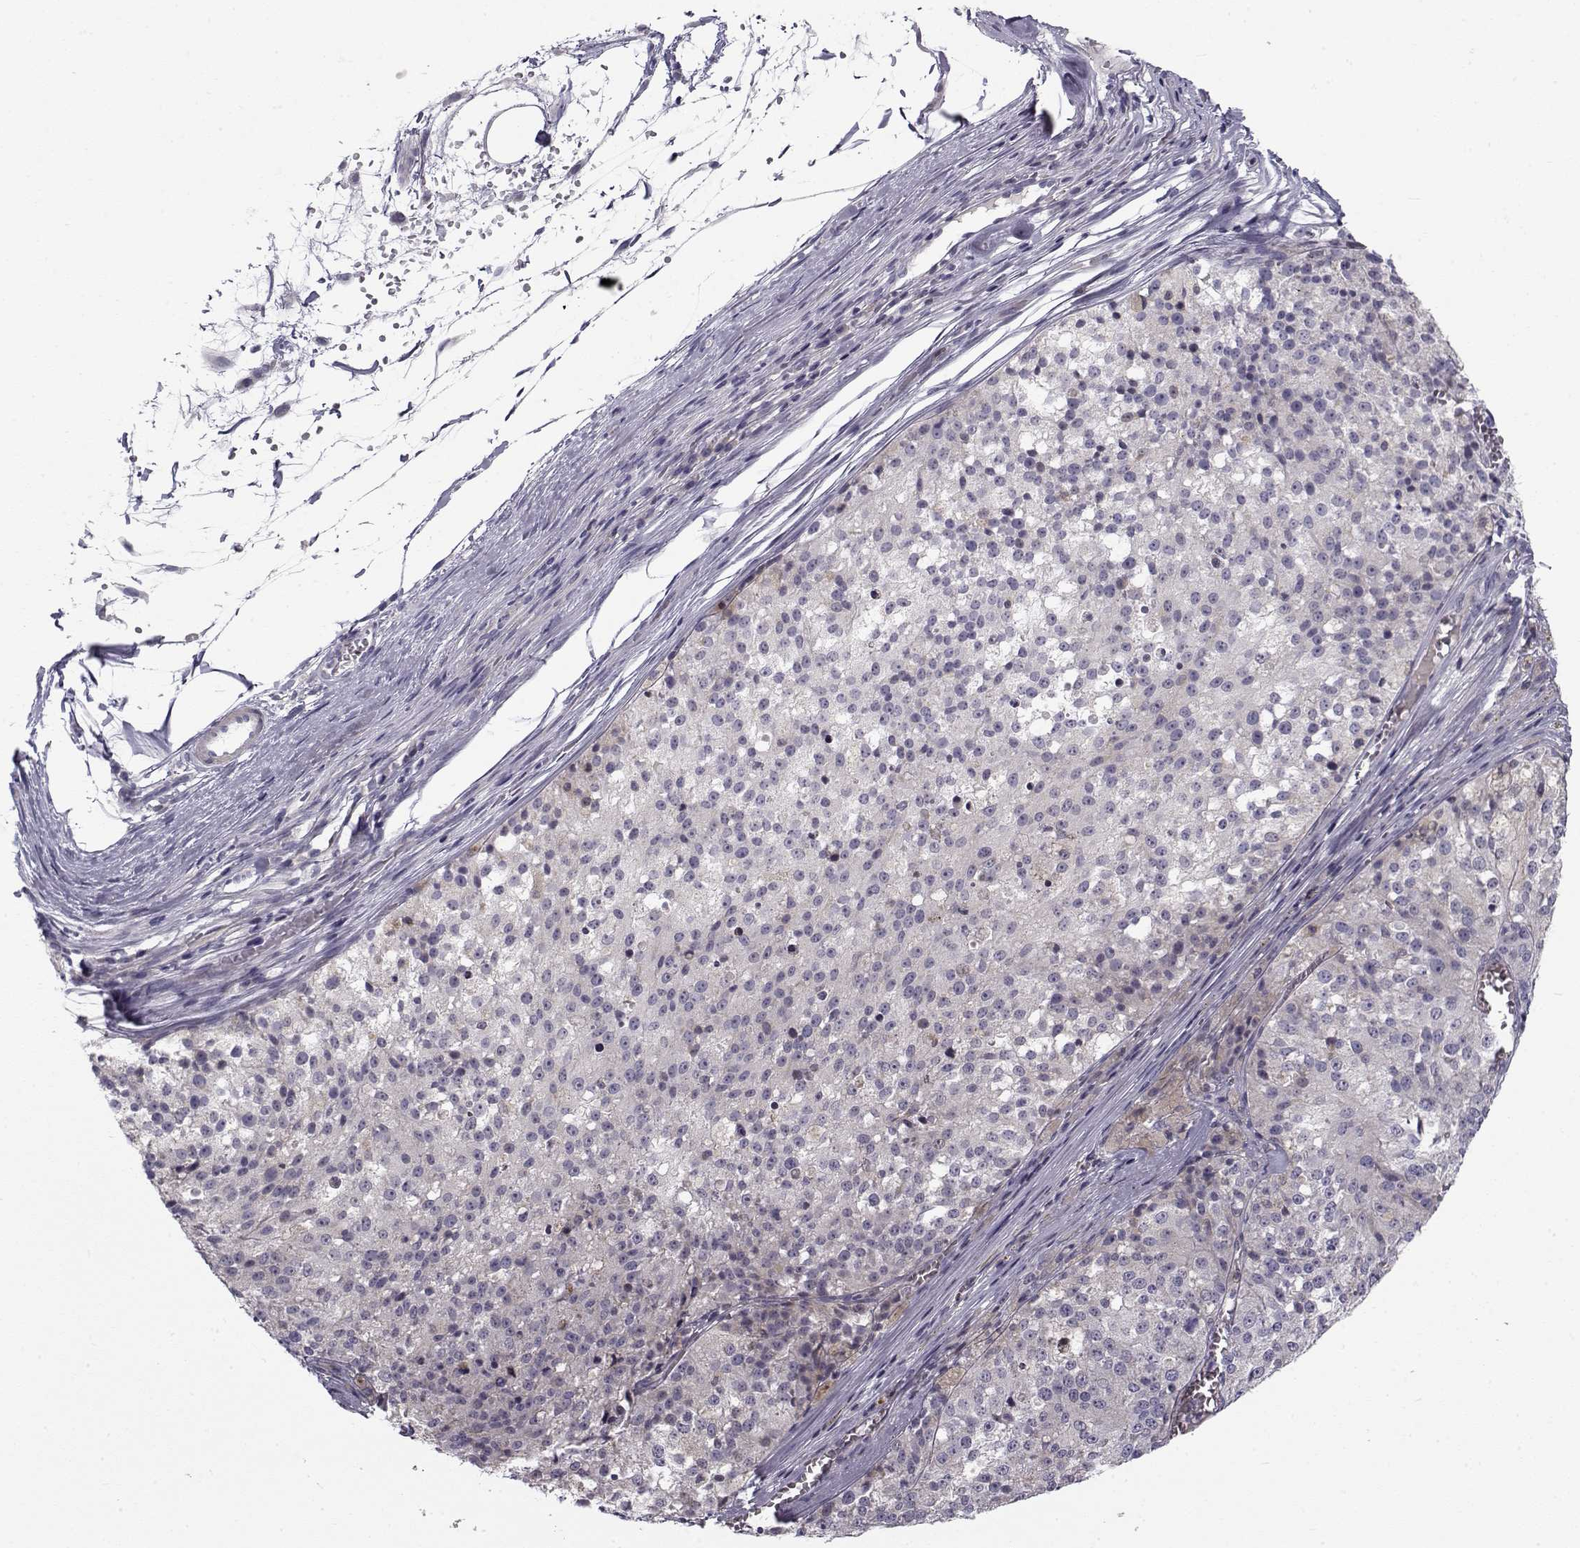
{"staining": {"intensity": "negative", "quantity": "none", "location": "none"}, "tissue": "melanoma", "cell_type": "Tumor cells", "image_type": "cancer", "snomed": [{"axis": "morphology", "description": "Malignant melanoma, Metastatic site"}, {"axis": "topography", "description": "Lymph node"}], "caption": "Protein analysis of malignant melanoma (metastatic site) exhibits no significant expression in tumor cells.", "gene": "LRRC27", "patient": {"sex": "female", "age": 64}}